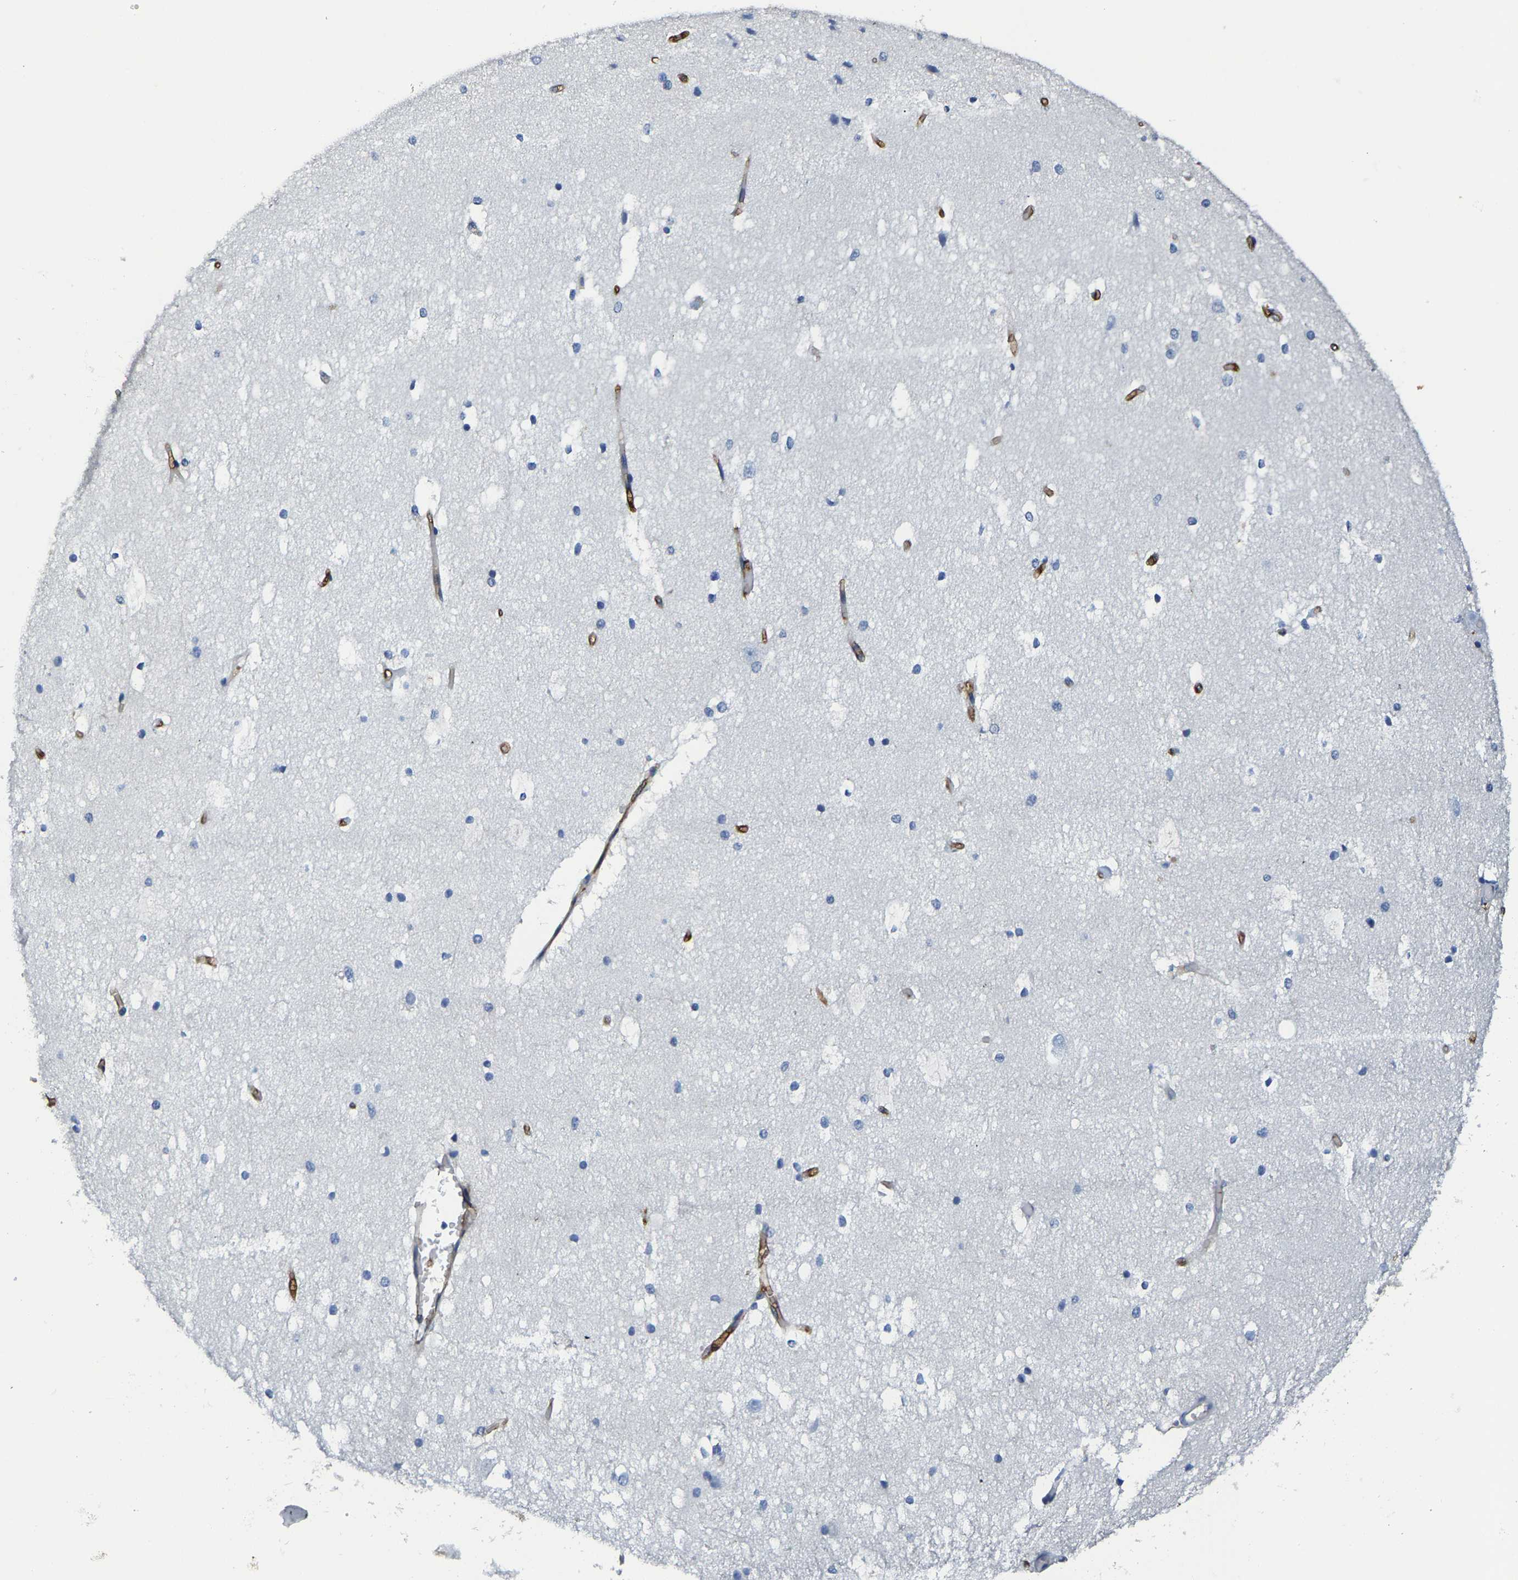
{"staining": {"intensity": "negative", "quantity": "none", "location": "none"}, "tissue": "hippocampus", "cell_type": "Glial cells", "image_type": "normal", "snomed": [{"axis": "morphology", "description": "Normal tissue, NOS"}, {"axis": "topography", "description": "Hippocampus"}], "caption": "DAB immunohistochemical staining of normal hippocampus reveals no significant expression in glial cells. The staining was performed using DAB (3,3'-diaminobenzidine) to visualize the protein expression in brown, while the nuclei were stained in blue with hematoxylin (Magnification: 20x).", "gene": "TRAF6", "patient": {"sex": "female", "age": 19}}